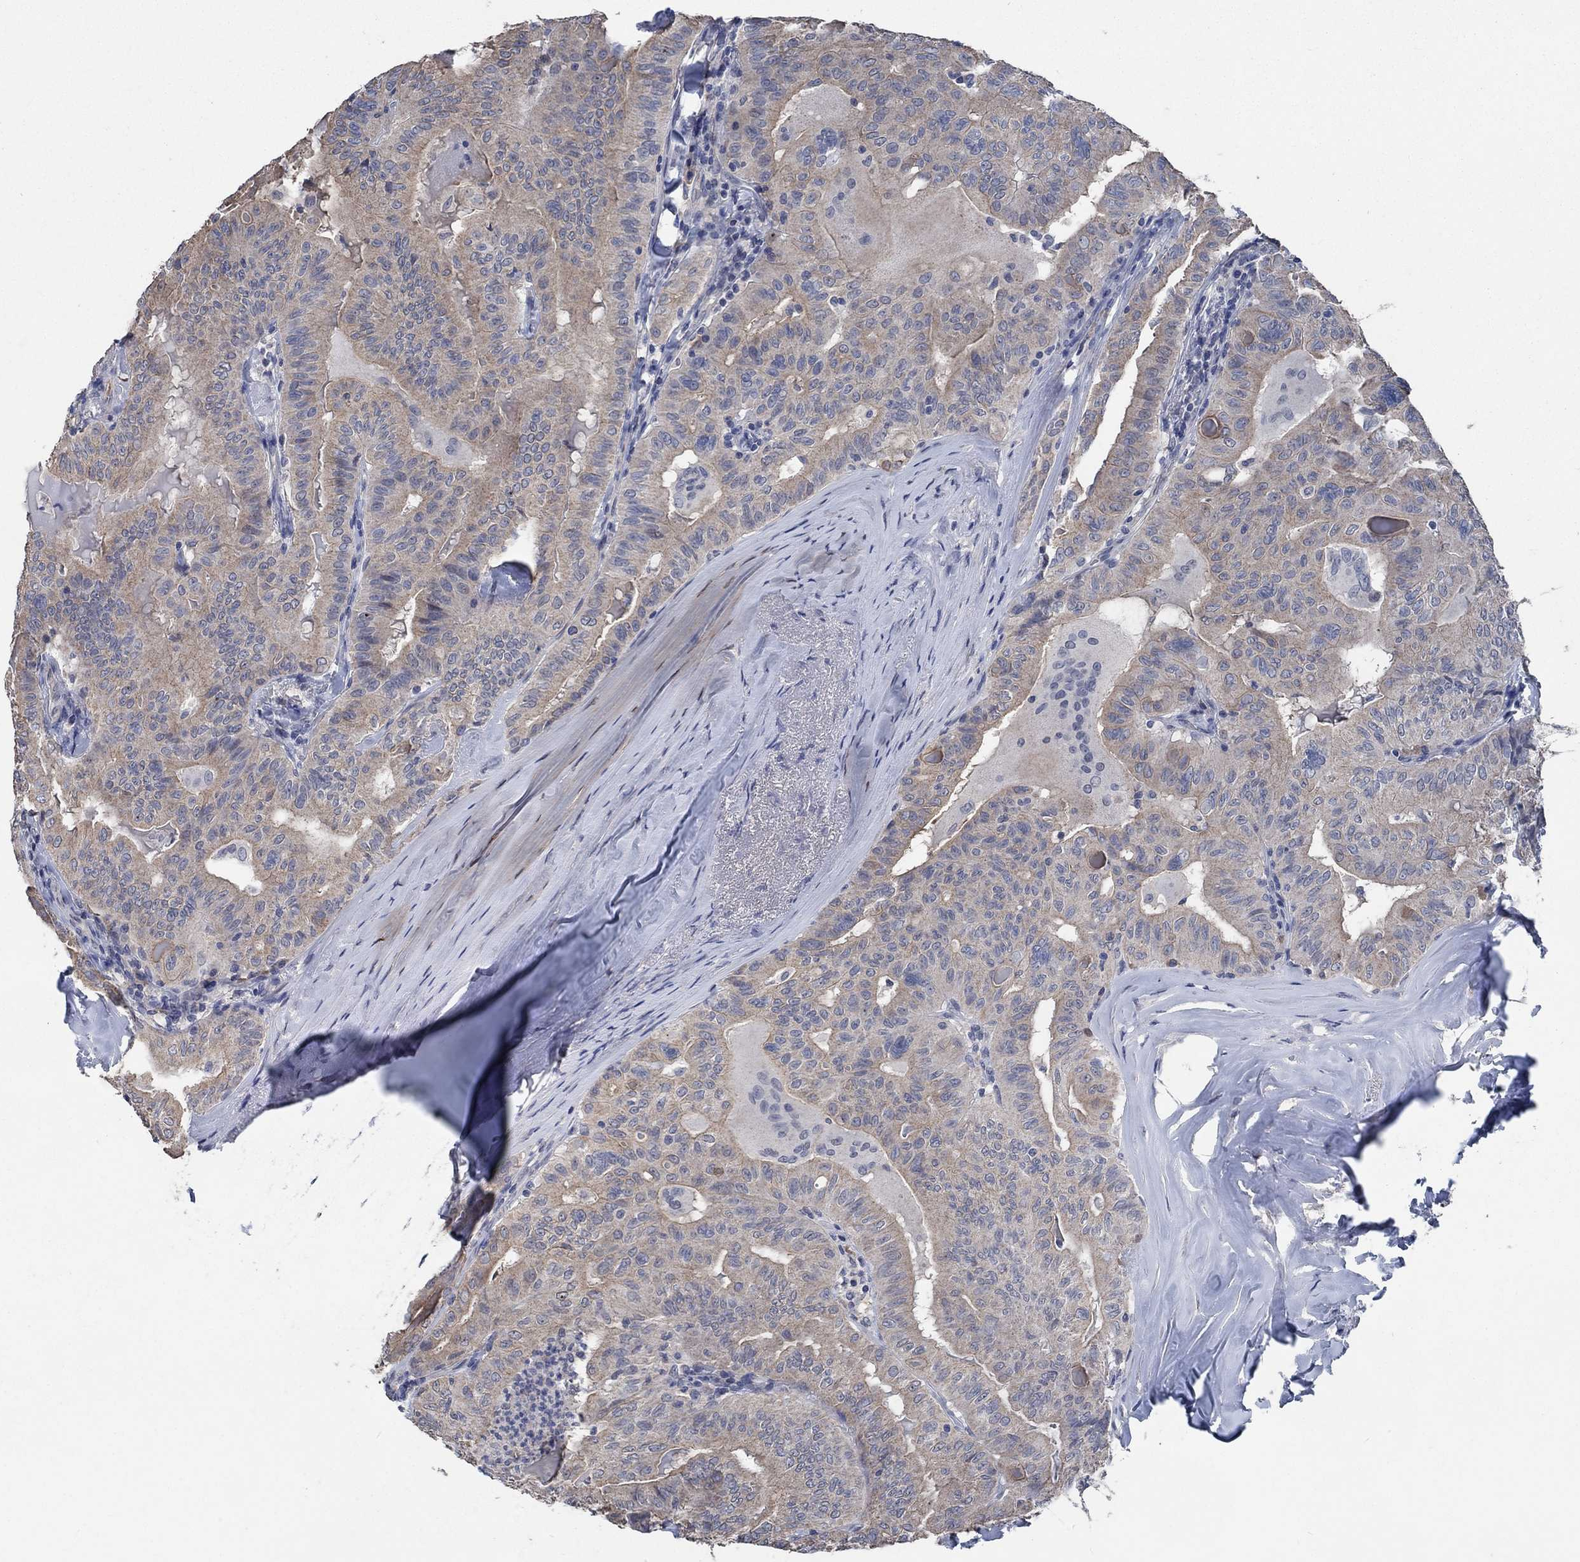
{"staining": {"intensity": "weak", "quantity": ">75%", "location": "cytoplasmic/membranous"}, "tissue": "thyroid cancer", "cell_type": "Tumor cells", "image_type": "cancer", "snomed": [{"axis": "morphology", "description": "Papillary adenocarcinoma, NOS"}, {"axis": "topography", "description": "Thyroid gland"}], "caption": "This image exhibits IHC staining of thyroid papillary adenocarcinoma, with low weak cytoplasmic/membranous staining in about >75% of tumor cells.", "gene": "OBSCN", "patient": {"sex": "female", "age": 68}}